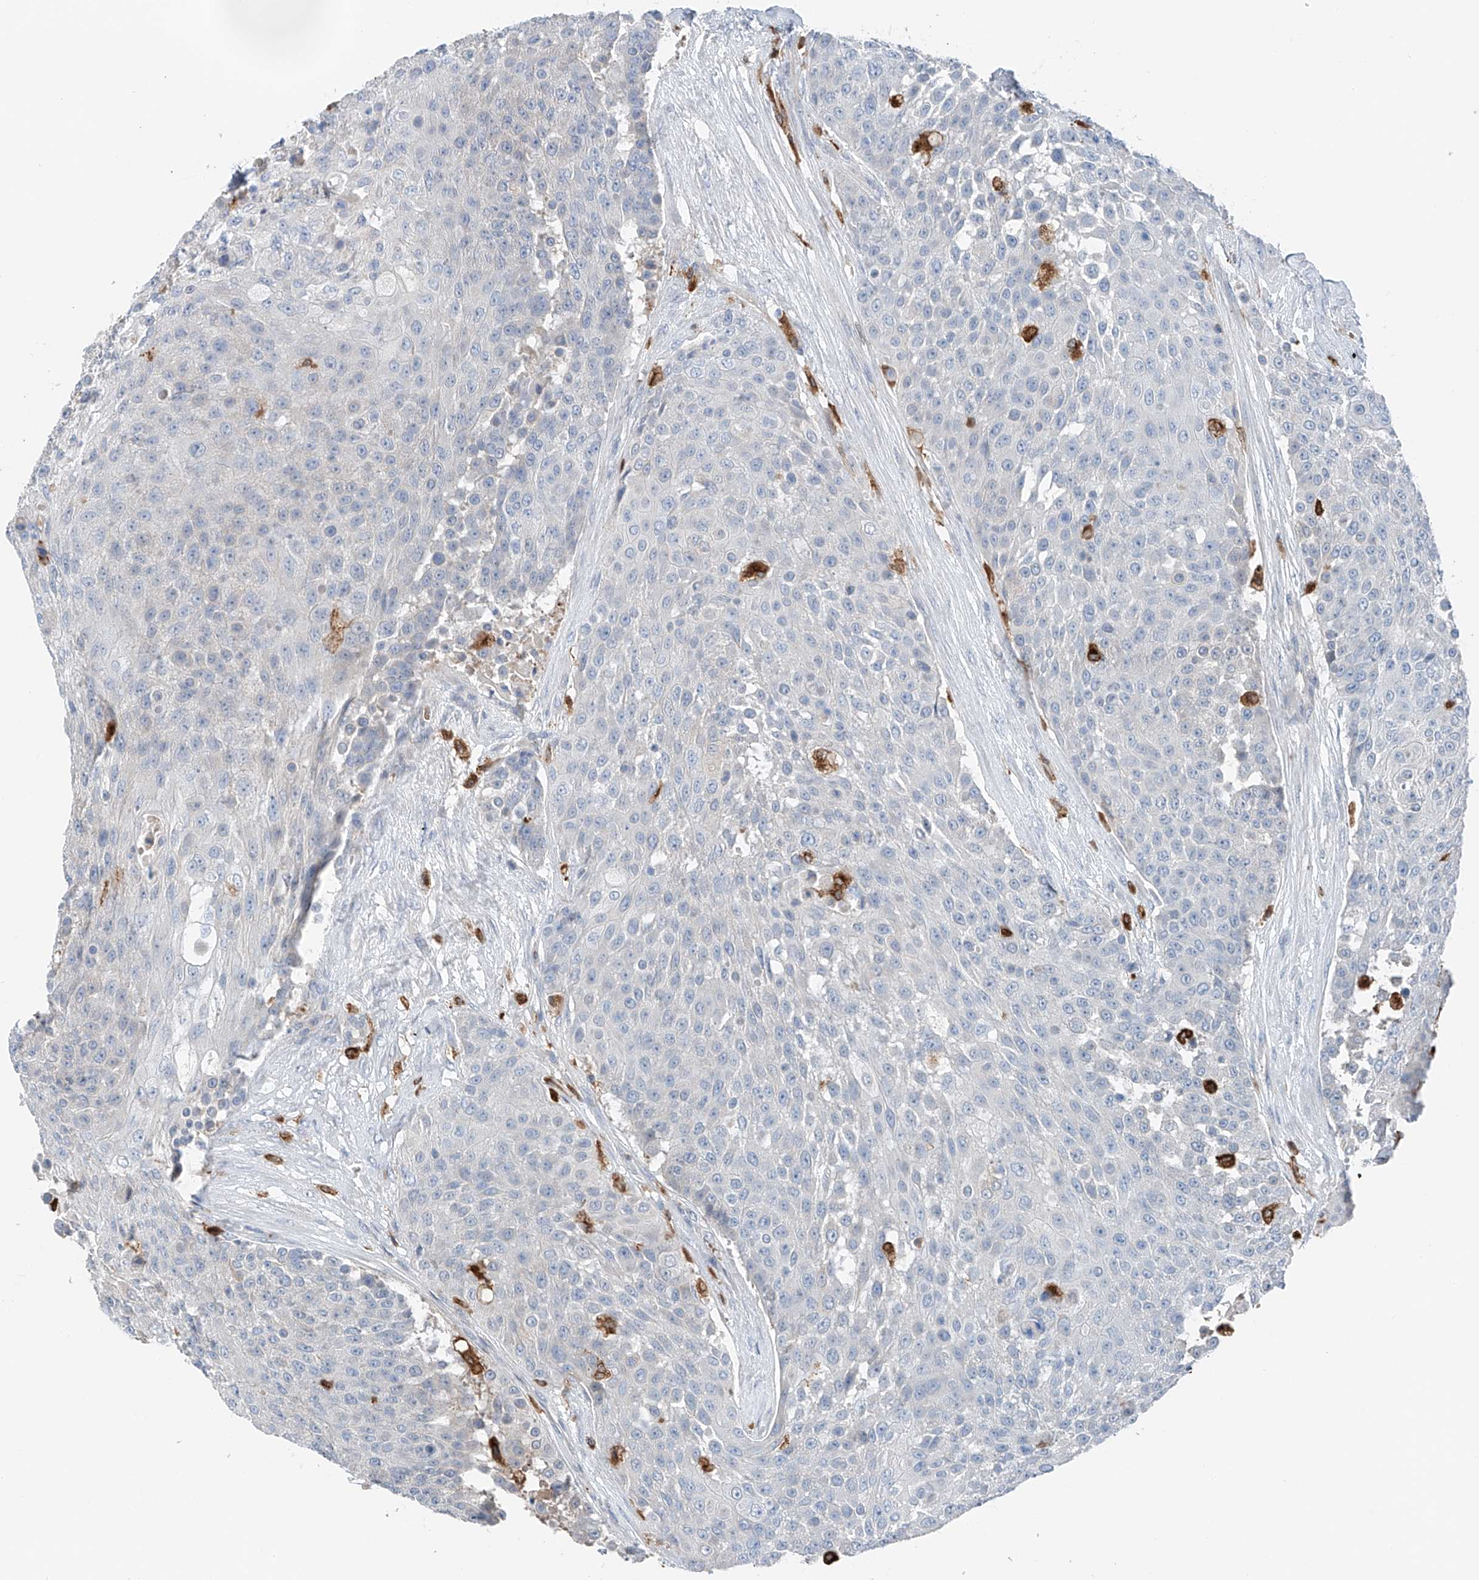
{"staining": {"intensity": "negative", "quantity": "none", "location": "none"}, "tissue": "urothelial cancer", "cell_type": "Tumor cells", "image_type": "cancer", "snomed": [{"axis": "morphology", "description": "Urothelial carcinoma, High grade"}, {"axis": "topography", "description": "Urinary bladder"}], "caption": "A histopathology image of human urothelial carcinoma (high-grade) is negative for staining in tumor cells. (DAB (3,3'-diaminobenzidine) IHC, high magnification).", "gene": "TBXAS1", "patient": {"sex": "female", "age": 63}}